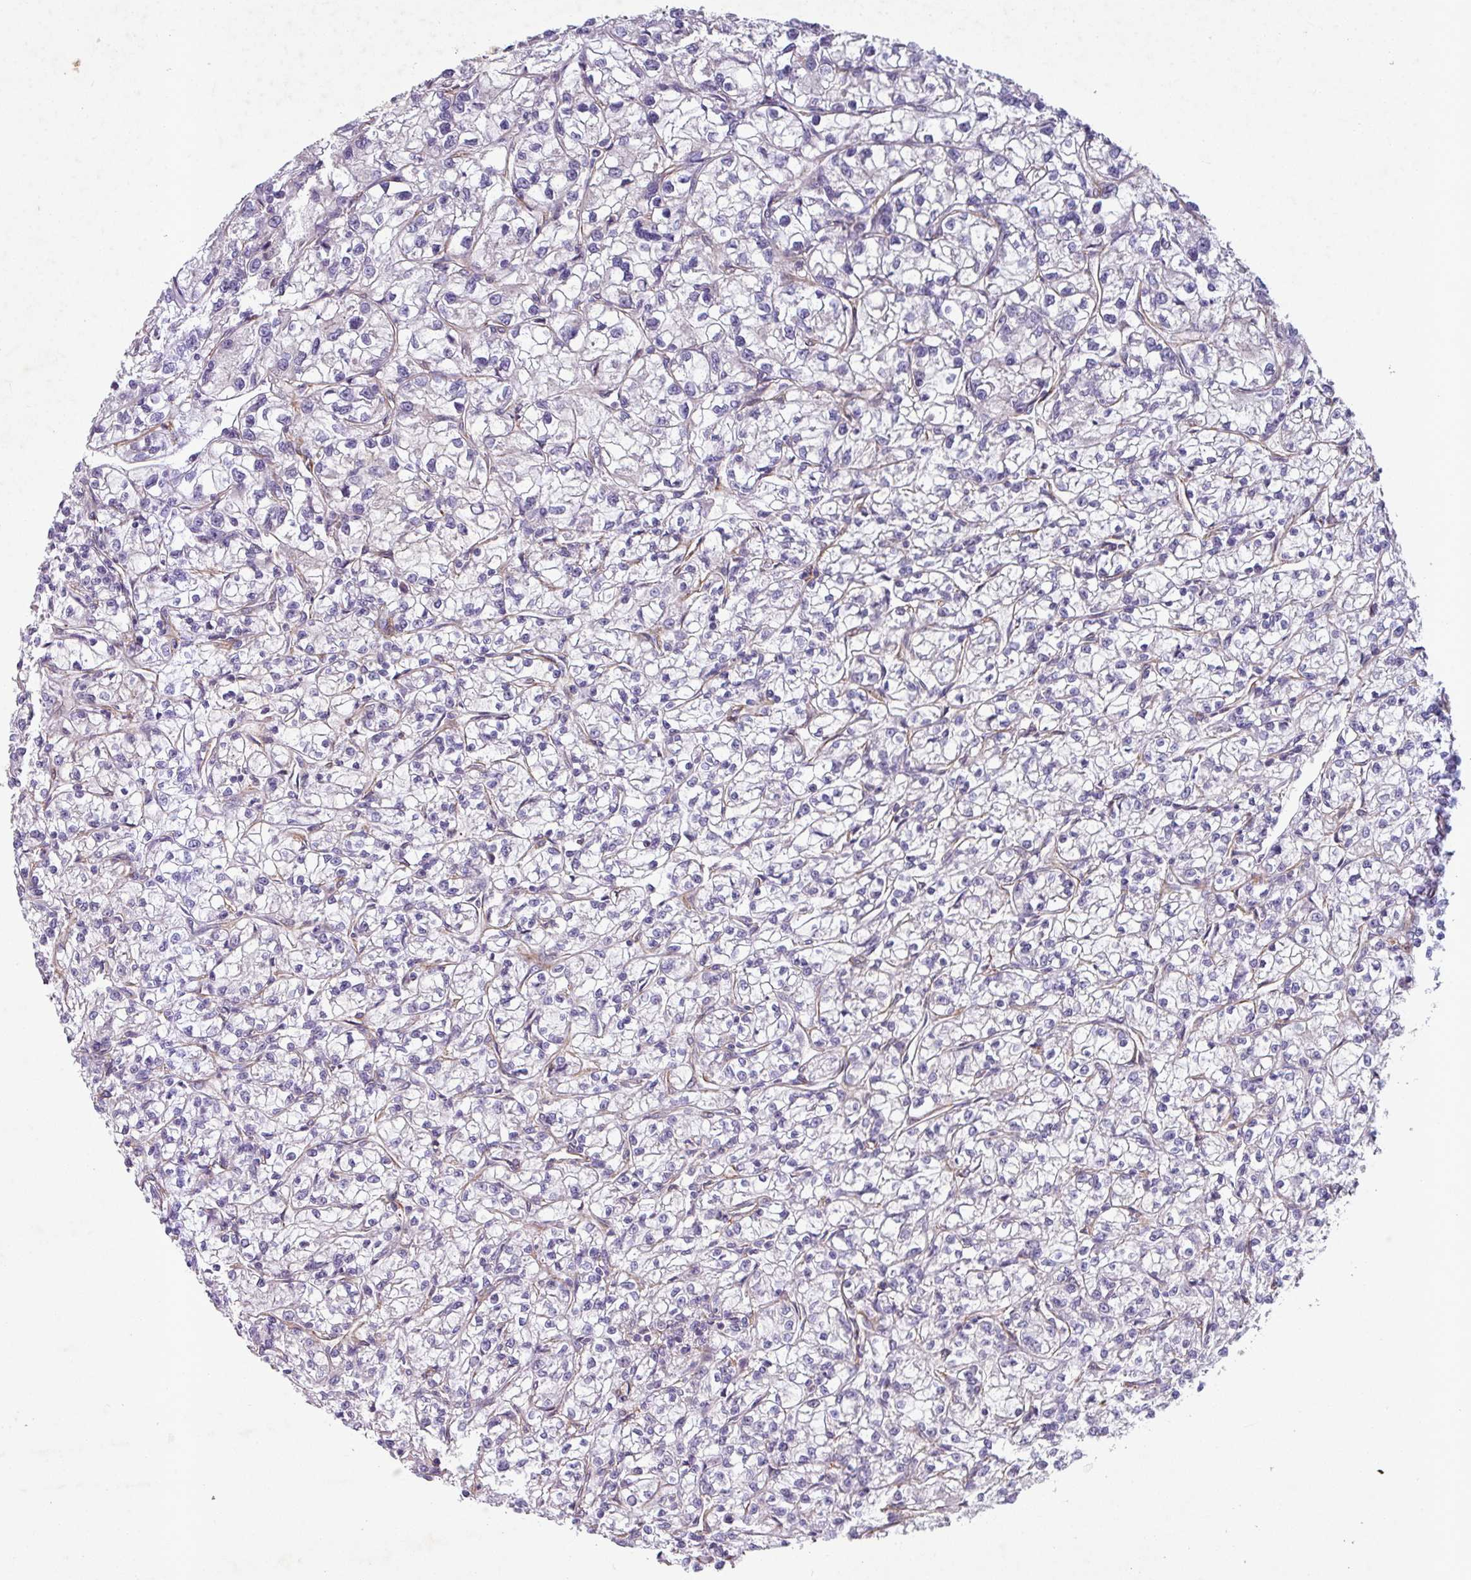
{"staining": {"intensity": "negative", "quantity": "none", "location": "none"}, "tissue": "renal cancer", "cell_type": "Tumor cells", "image_type": "cancer", "snomed": [{"axis": "morphology", "description": "Adenocarcinoma, NOS"}, {"axis": "topography", "description": "Kidney"}], "caption": "IHC of human renal adenocarcinoma demonstrates no expression in tumor cells.", "gene": "ATP2C2", "patient": {"sex": "female", "age": 59}}